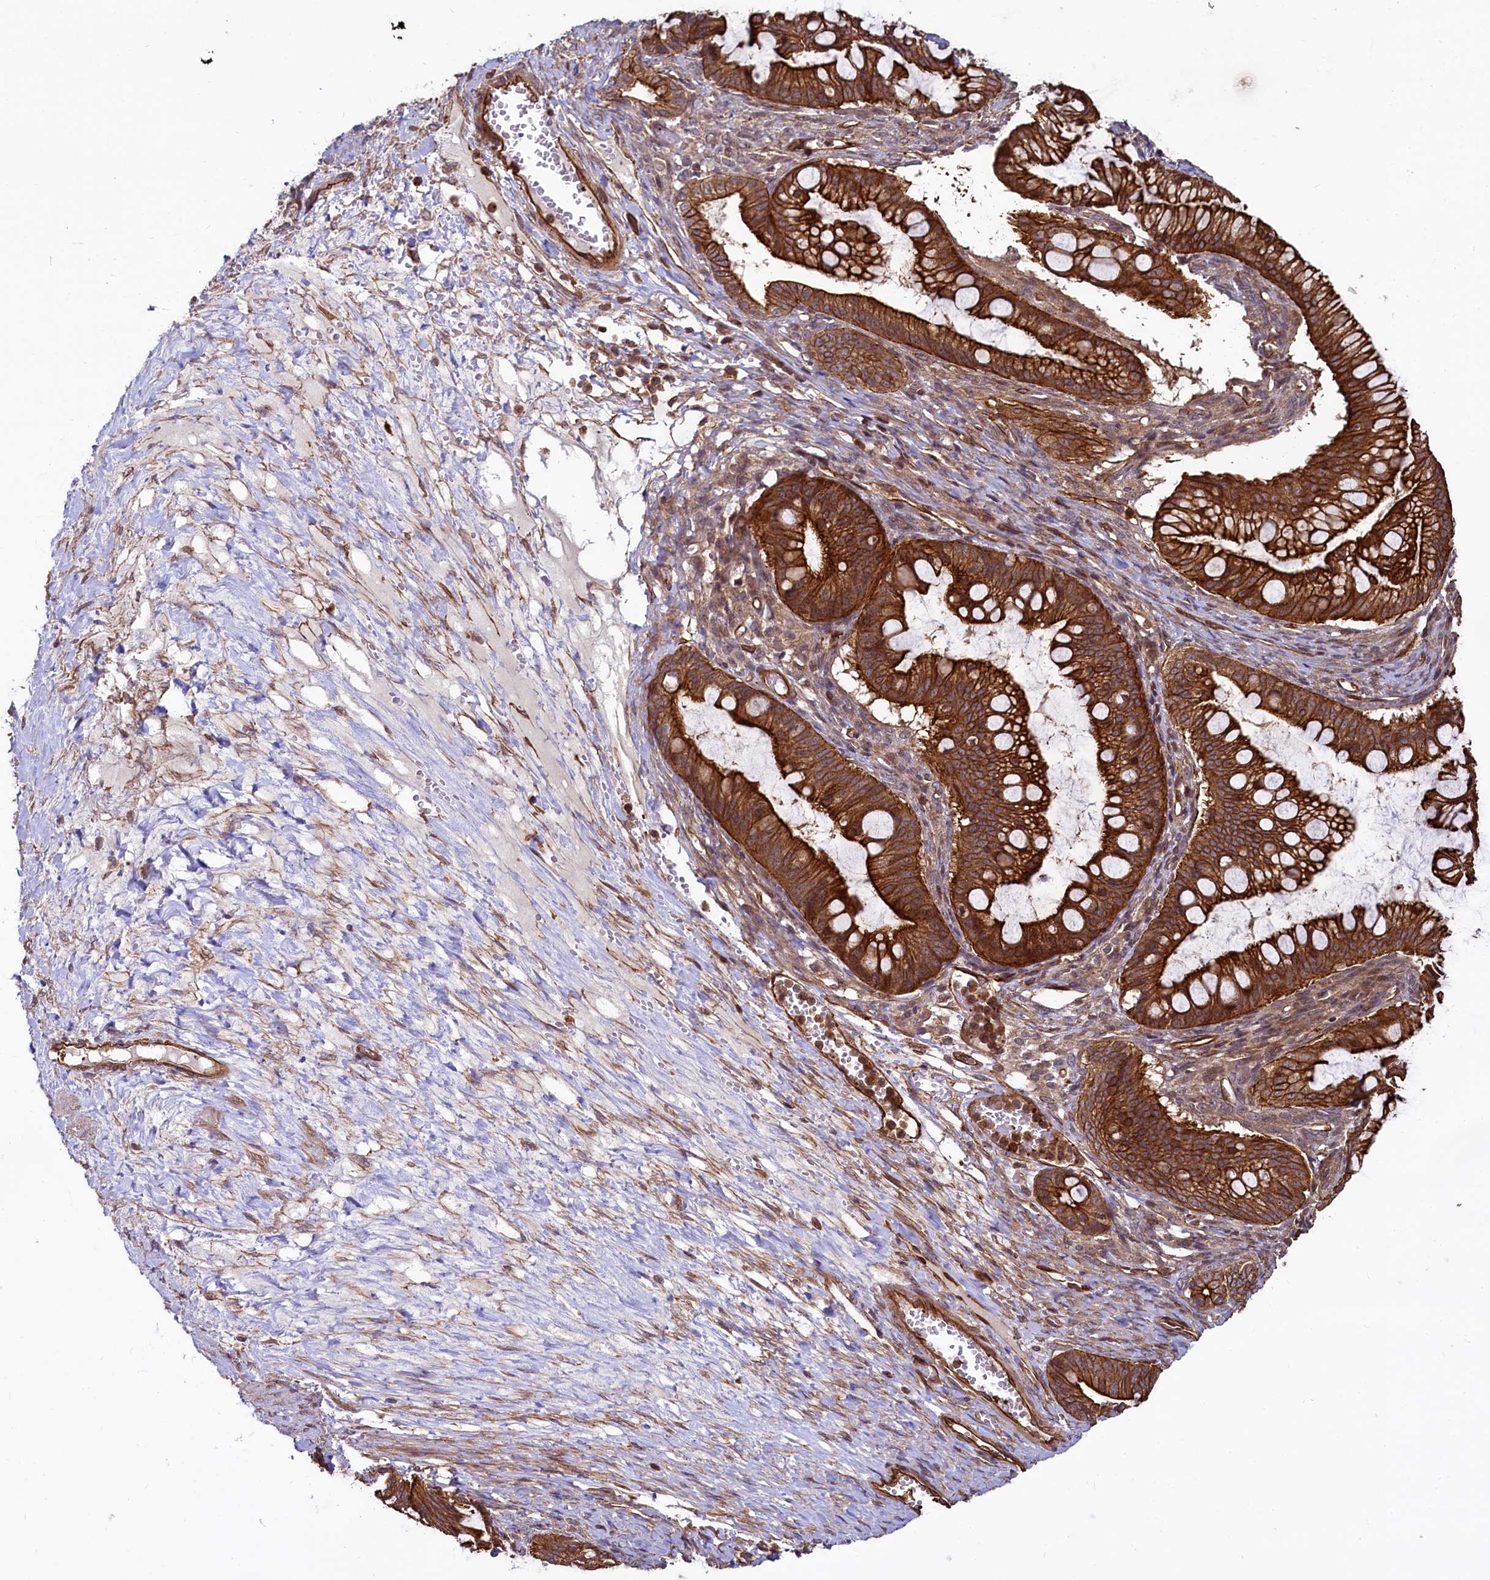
{"staining": {"intensity": "strong", "quantity": ">75%", "location": "cytoplasmic/membranous"}, "tissue": "ovarian cancer", "cell_type": "Tumor cells", "image_type": "cancer", "snomed": [{"axis": "morphology", "description": "Cystadenocarcinoma, mucinous, NOS"}, {"axis": "topography", "description": "Ovary"}], "caption": "A brown stain labels strong cytoplasmic/membranous staining of a protein in ovarian cancer tumor cells. (DAB IHC, brown staining for protein, blue staining for nuclei).", "gene": "SVIP", "patient": {"sex": "female", "age": 73}}